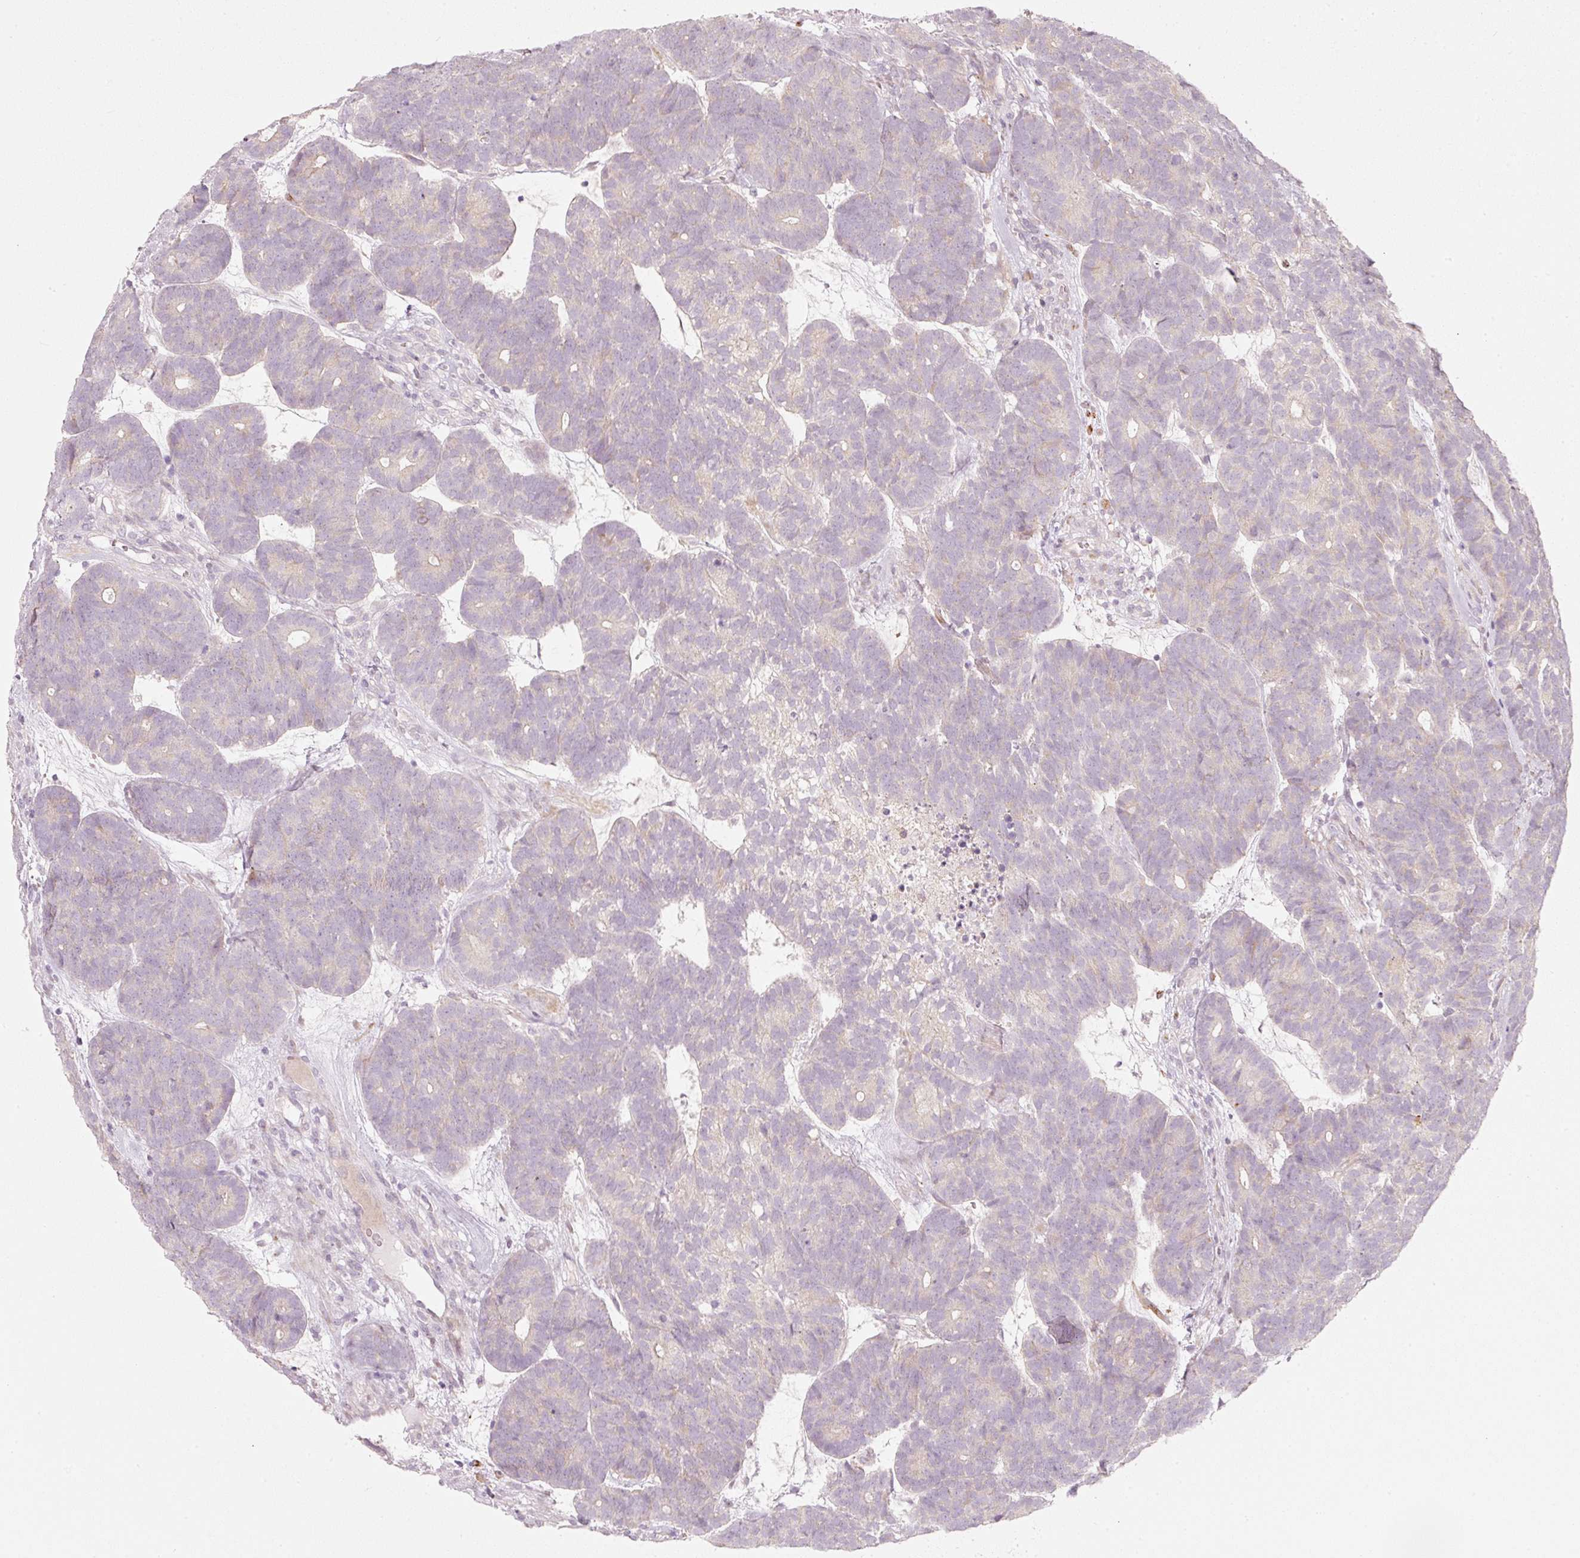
{"staining": {"intensity": "negative", "quantity": "none", "location": "none"}, "tissue": "head and neck cancer", "cell_type": "Tumor cells", "image_type": "cancer", "snomed": [{"axis": "morphology", "description": "Adenocarcinoma, NOS"}, {"axis": "topography", "description": "Head-Neck"}], "caption": "Protein analysis of head and neck cancer displays no significant staining in tumor cells.", "gene": "SLC20A1", "patient": {"sex": "female", "age": 81}}